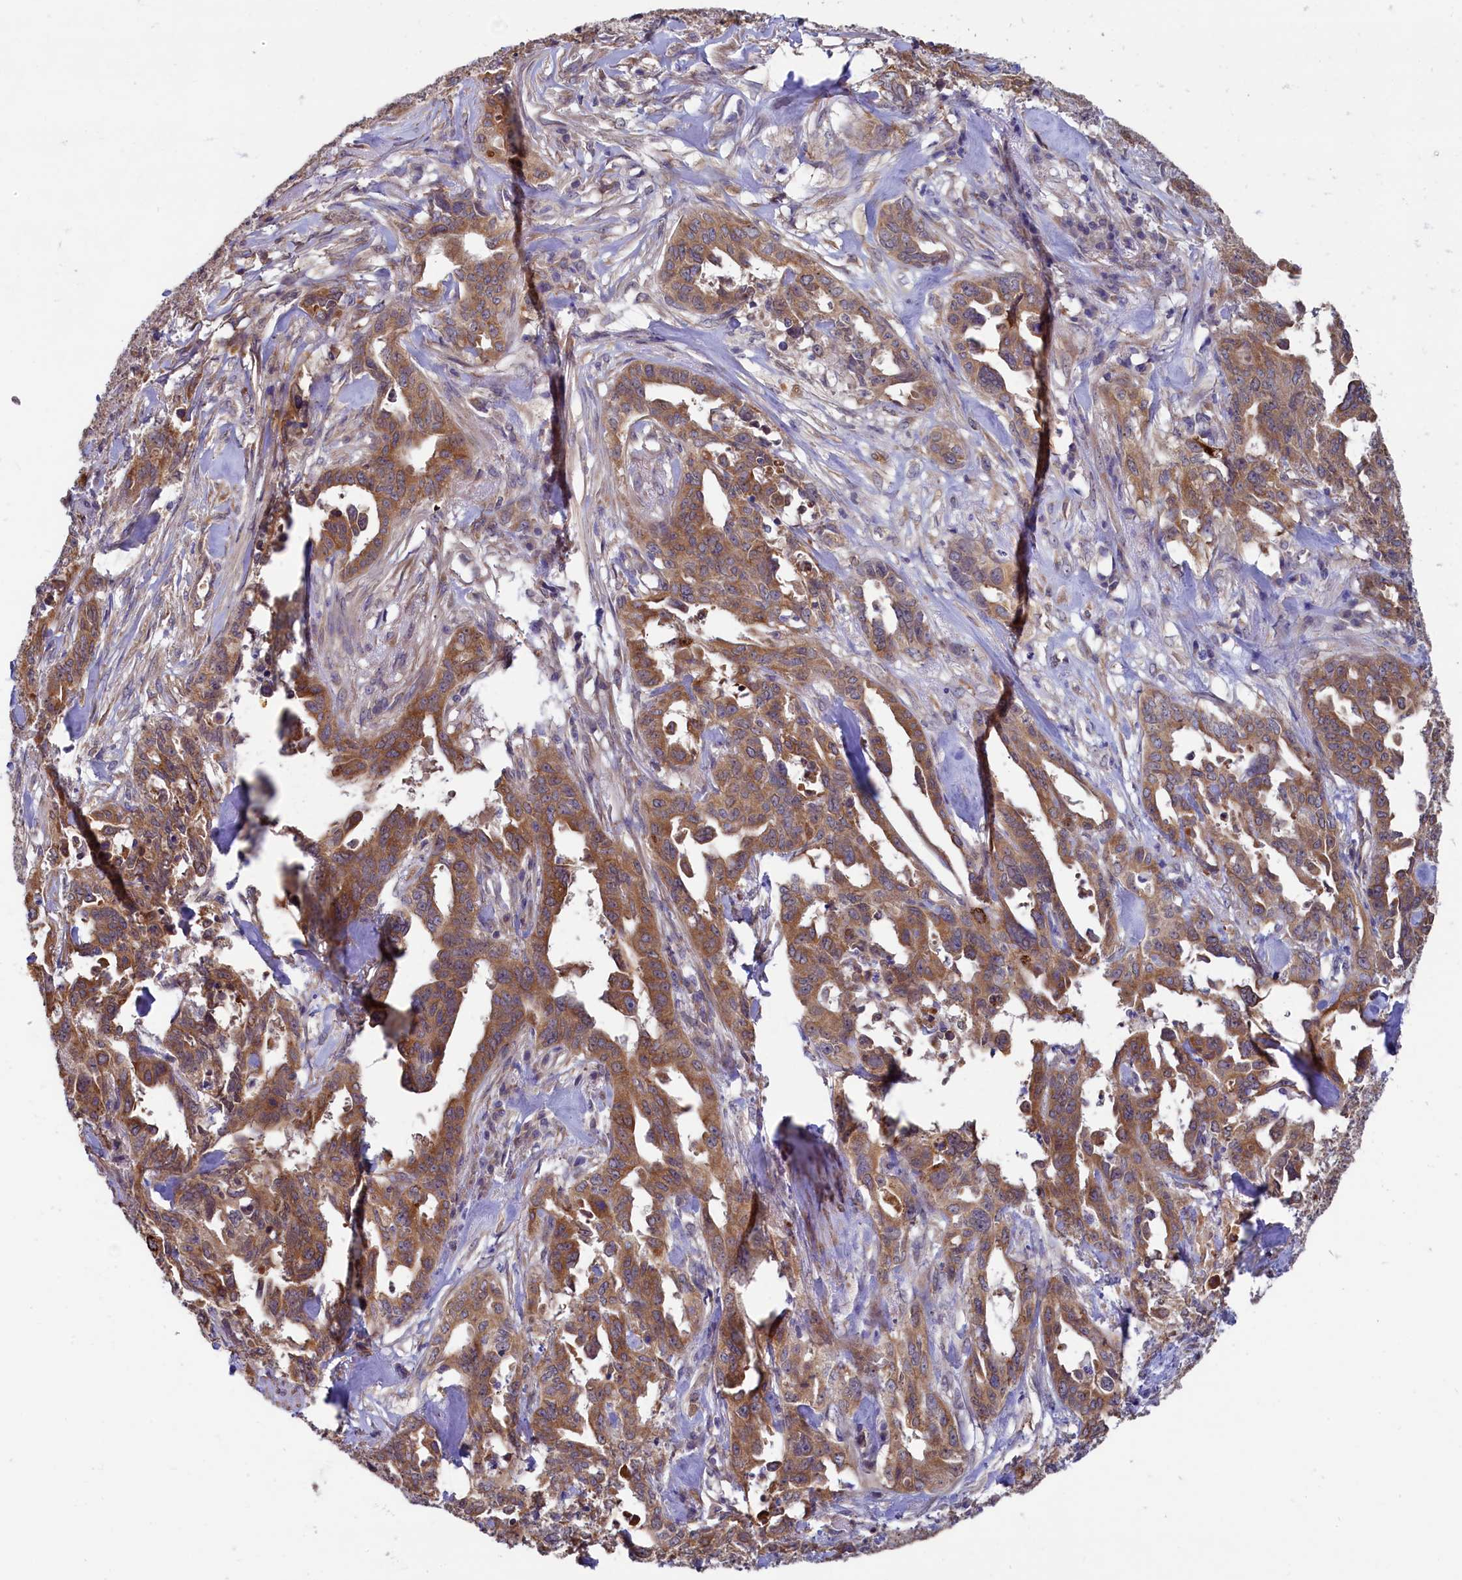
{"staining": {"intensity": "moderate", "quantity": ">75%", "location": "cytoplasmic/membranous"}, "tissue": "endometrial cancer", "cell_type": "Tumor cells", "image_type": "cancer", "snomed": [{"axis": "morphology", "description": "Adenocarcinoma, NOS"}, {"axis": "topography", "description": "Endometrium"}], "caption": "Immunohistochemistry (DAB (3,3'-diaminobenzidine)) staining of human endometrial cancer (adenocarcinoma) demonstrates moderate cytoplasmic/membranous protein expression in about >75% of tumor cells. The protein is stained brown, and the nuclei are stained in blue (DAB (3,3'-diaminobenzidine) IHC with brightfield microscopy, high magnification).", "gene": "SPATA2L", "patient": {"sex": "female", "age": 65}}